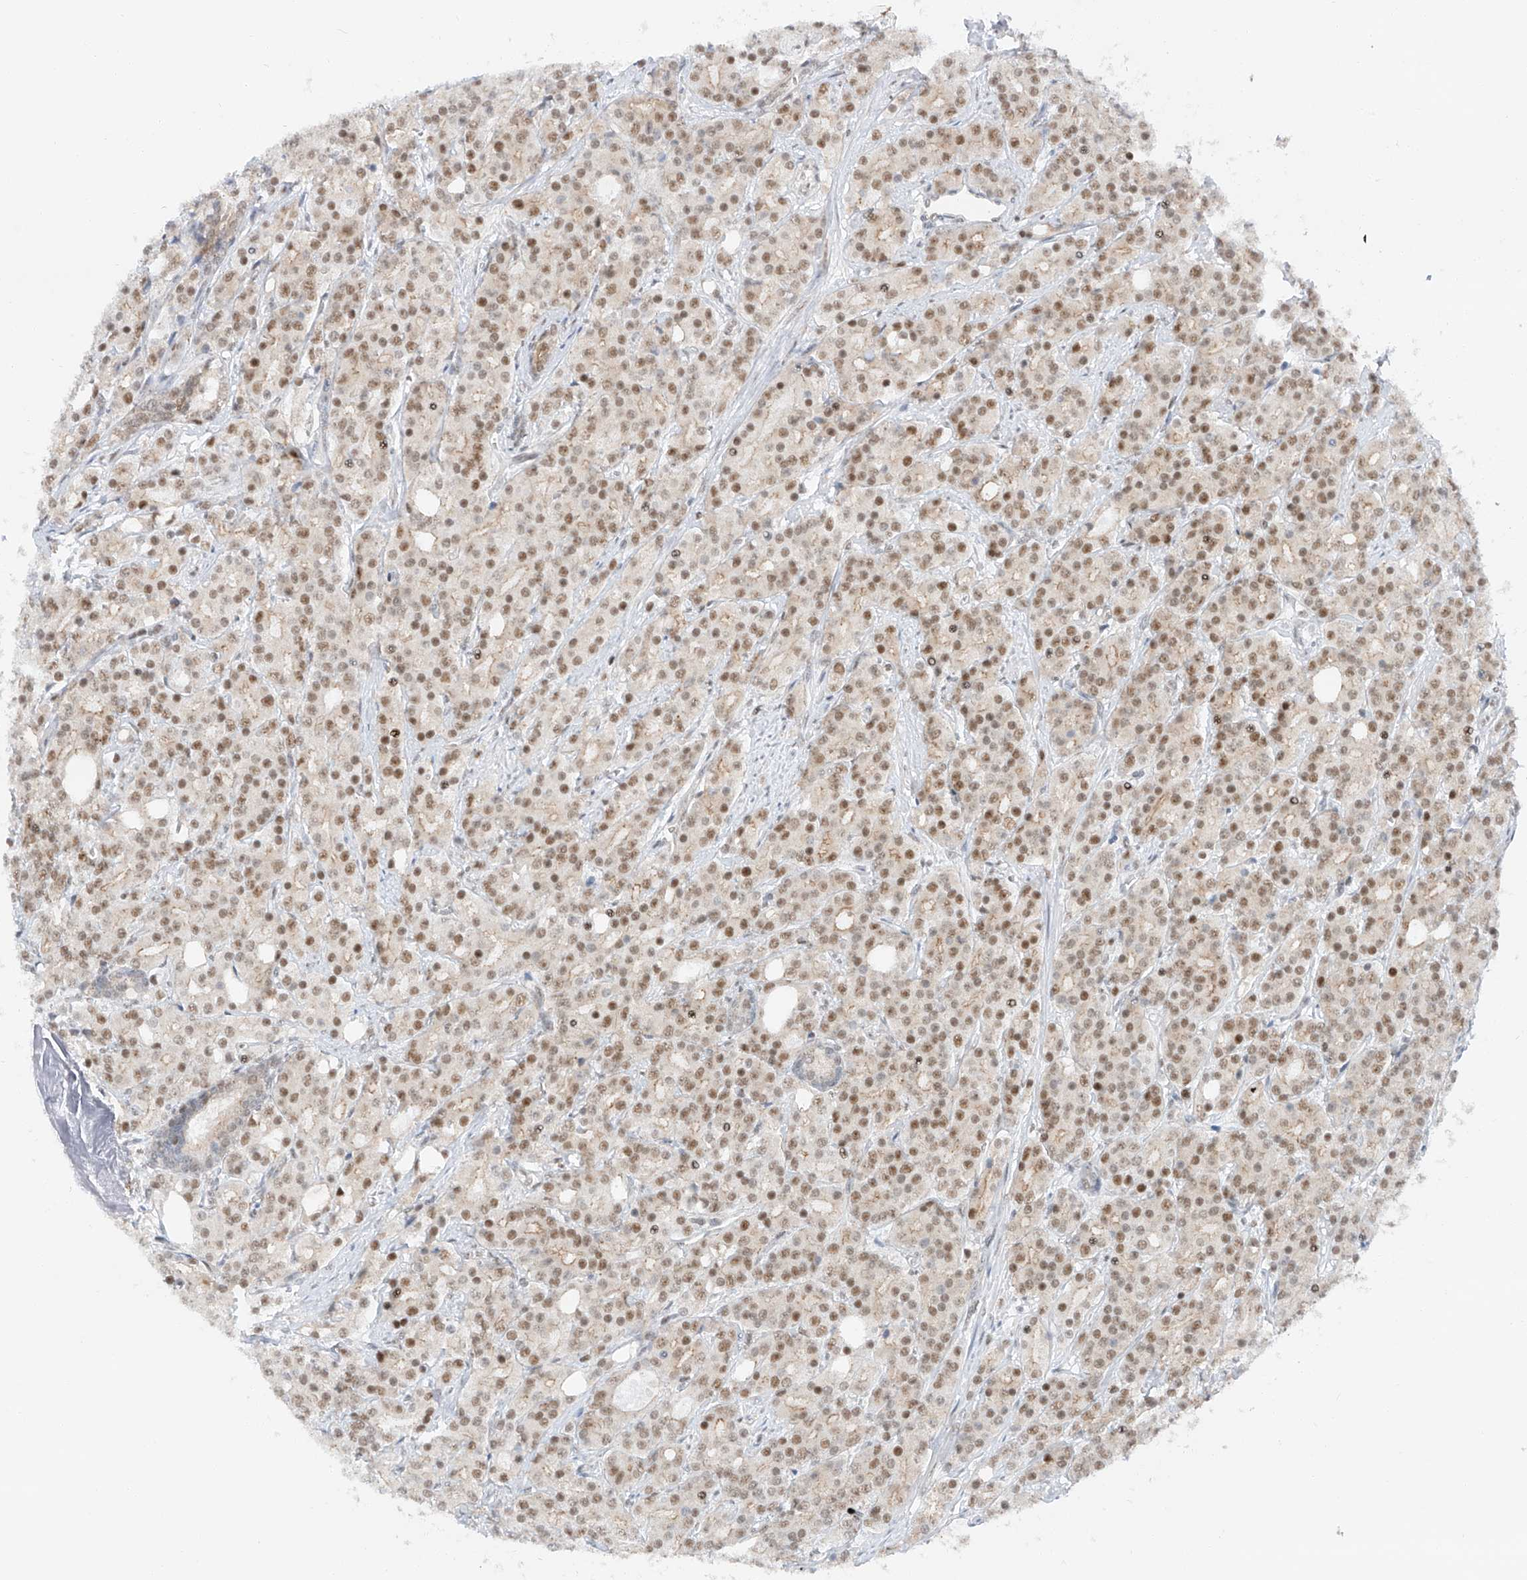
{"staining": {"intensity": "moderate", "quantity": ">75%", "location": "nuclear"}, "tissue": "prostate cancer", "cell_type": "Tumor cells", "image_type": "cancer", "snomed": [{"axis": "morphology", "description": "Adenocarcinoma, High grade"}, {"axis": "topography", "description": "Prostate"}], "caption": "About >75% of tumor cells in human adenocarcinoma (high-grade) (prostate) reveal moderate nuclear protein staining as visualized by brown immunohistochemical staining.", "gene": "POGK", "patient": {"sex": "male", "age": 62}}